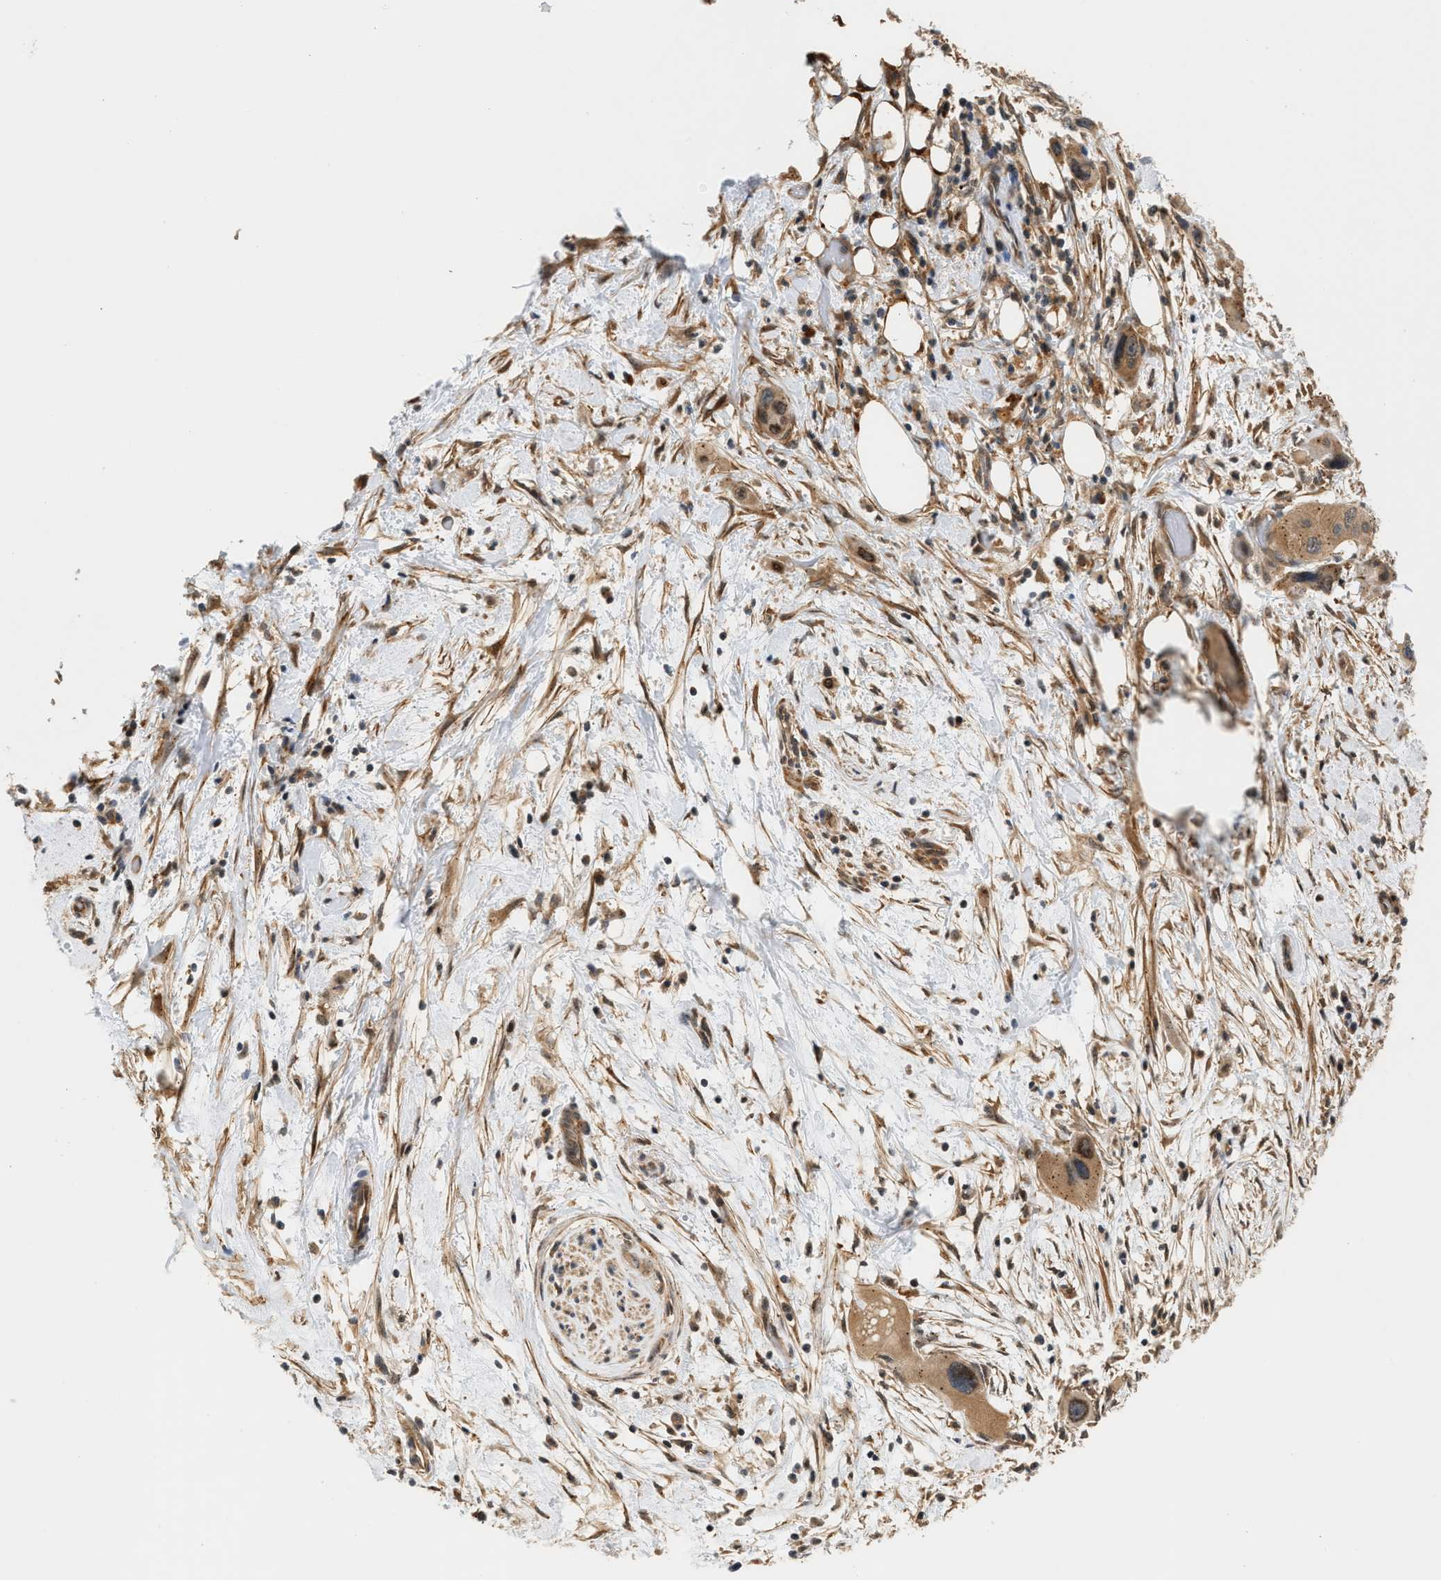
{"staining": {"intensity": "weak", "quantity": ">75%", "location": "cytoplasmic/membranous"}, "tissue": "pancreatic cancer", "cell_type": "Tumor cells", "image_type": "cancer", "snomed": [{"axis": "morphology", "description": "Adenocarcinoma, NOS"}, {"axis": "topography", "description": "Pancreas"}], "caption": "Pancreatic cancer (adenocarcinoma) stained for a protein (brown) exhibits weak cytoplasmic/membranous positive expression in approximately >75% of tumor cells.", "gene": "MAP2K5", "patient": {"sex": "male", "age": 73}}